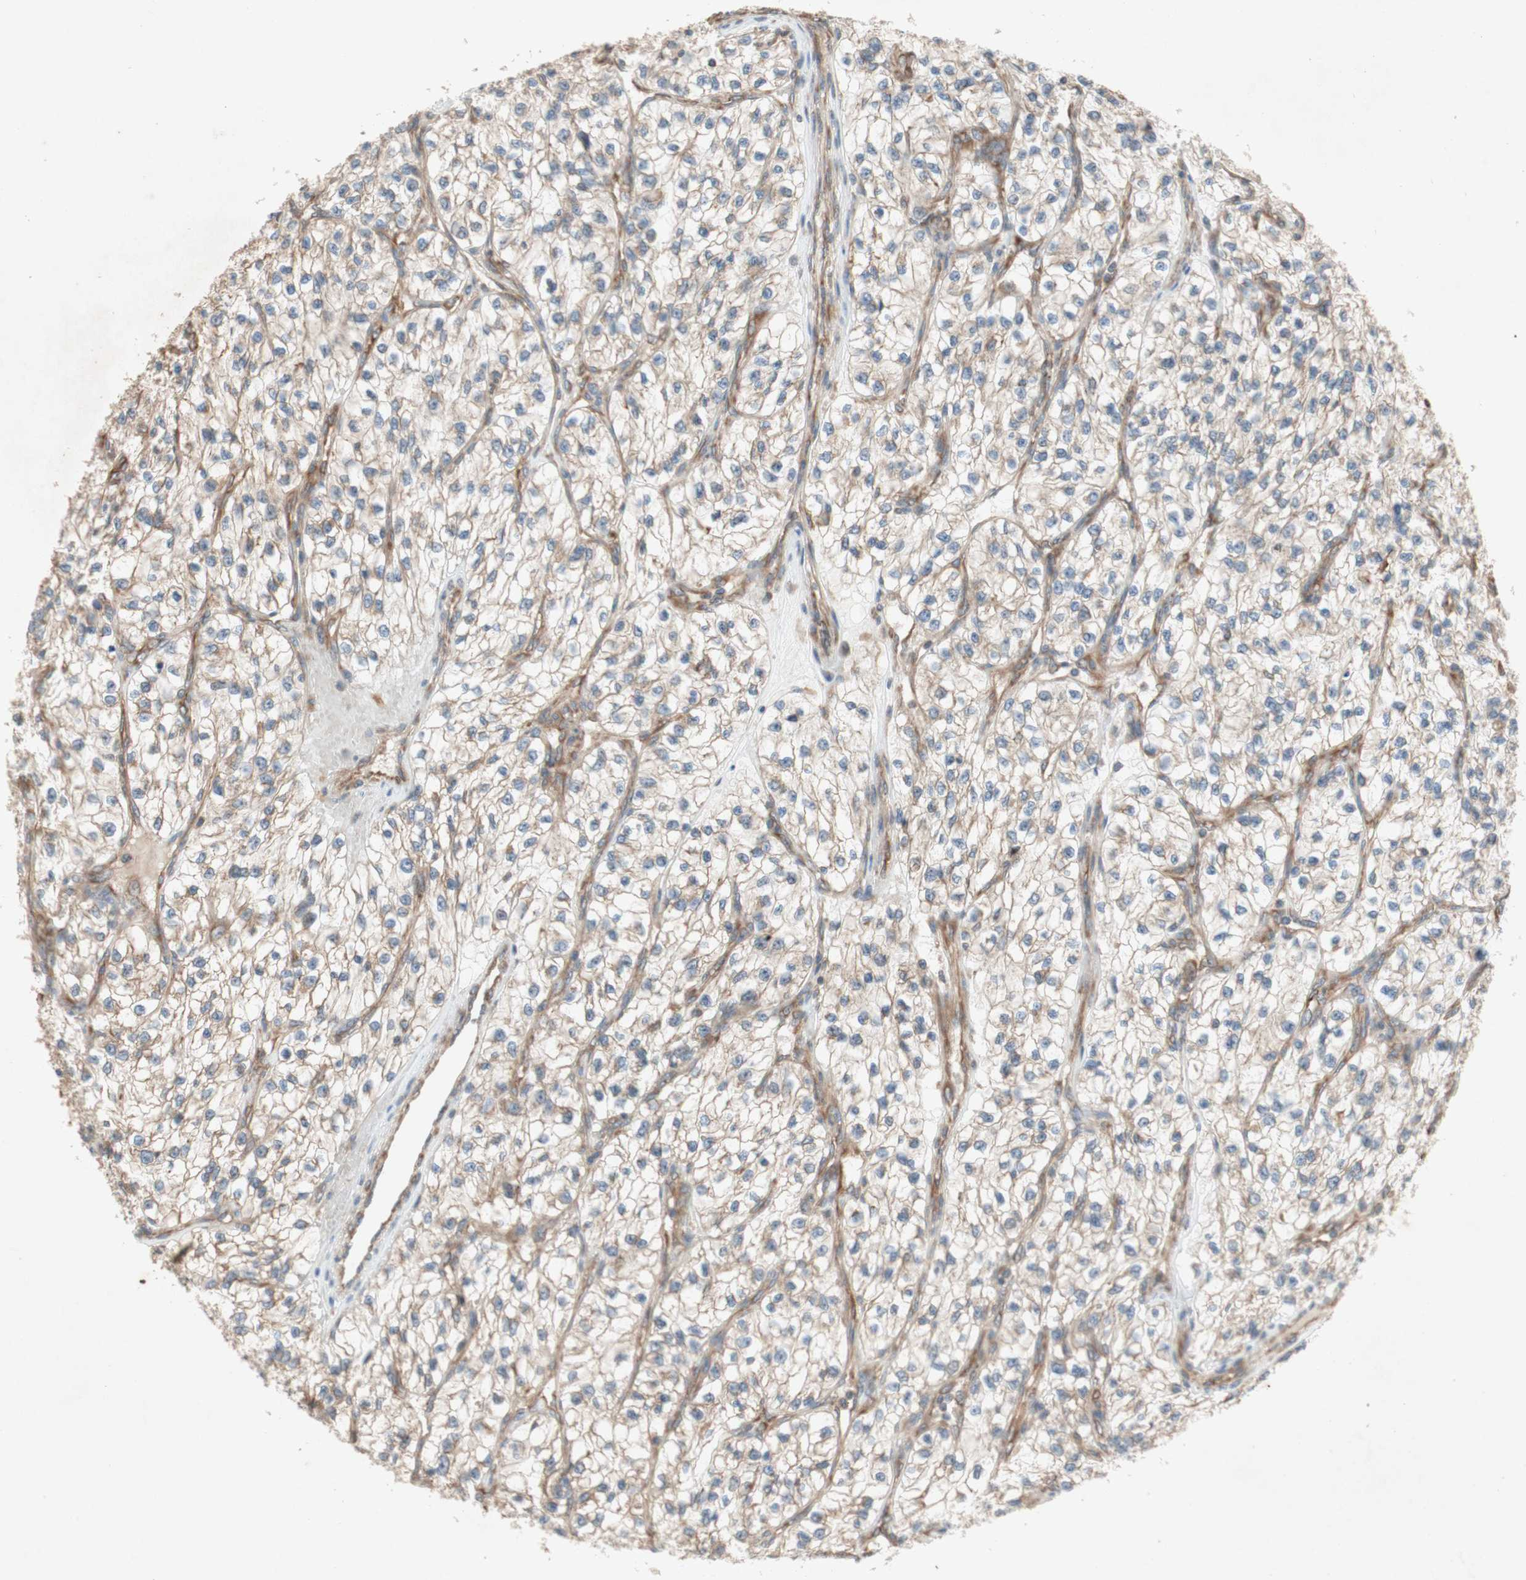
{"staining": {"intensity": "weak", "quantity": "25%-75%", "location": "cytoplasmic/membranous"}, "tissue": "renal cancer", "cell_type": "Tumor cells", "image_type": "cancer", "snomed": [{"axis": "morphology", "description": "Adenocarcinoma, NOS"}, {"axis": "topography", "description": "Kidney"}], "caption": "Renal adenocarcinoma stained for a protein (brown) shows weak cytoplasmic/membranous positive staining in approximately 25%-75% of tumor cells.", "gene": "SOCS2", "patient": {"sex": "female", "age": 57}}